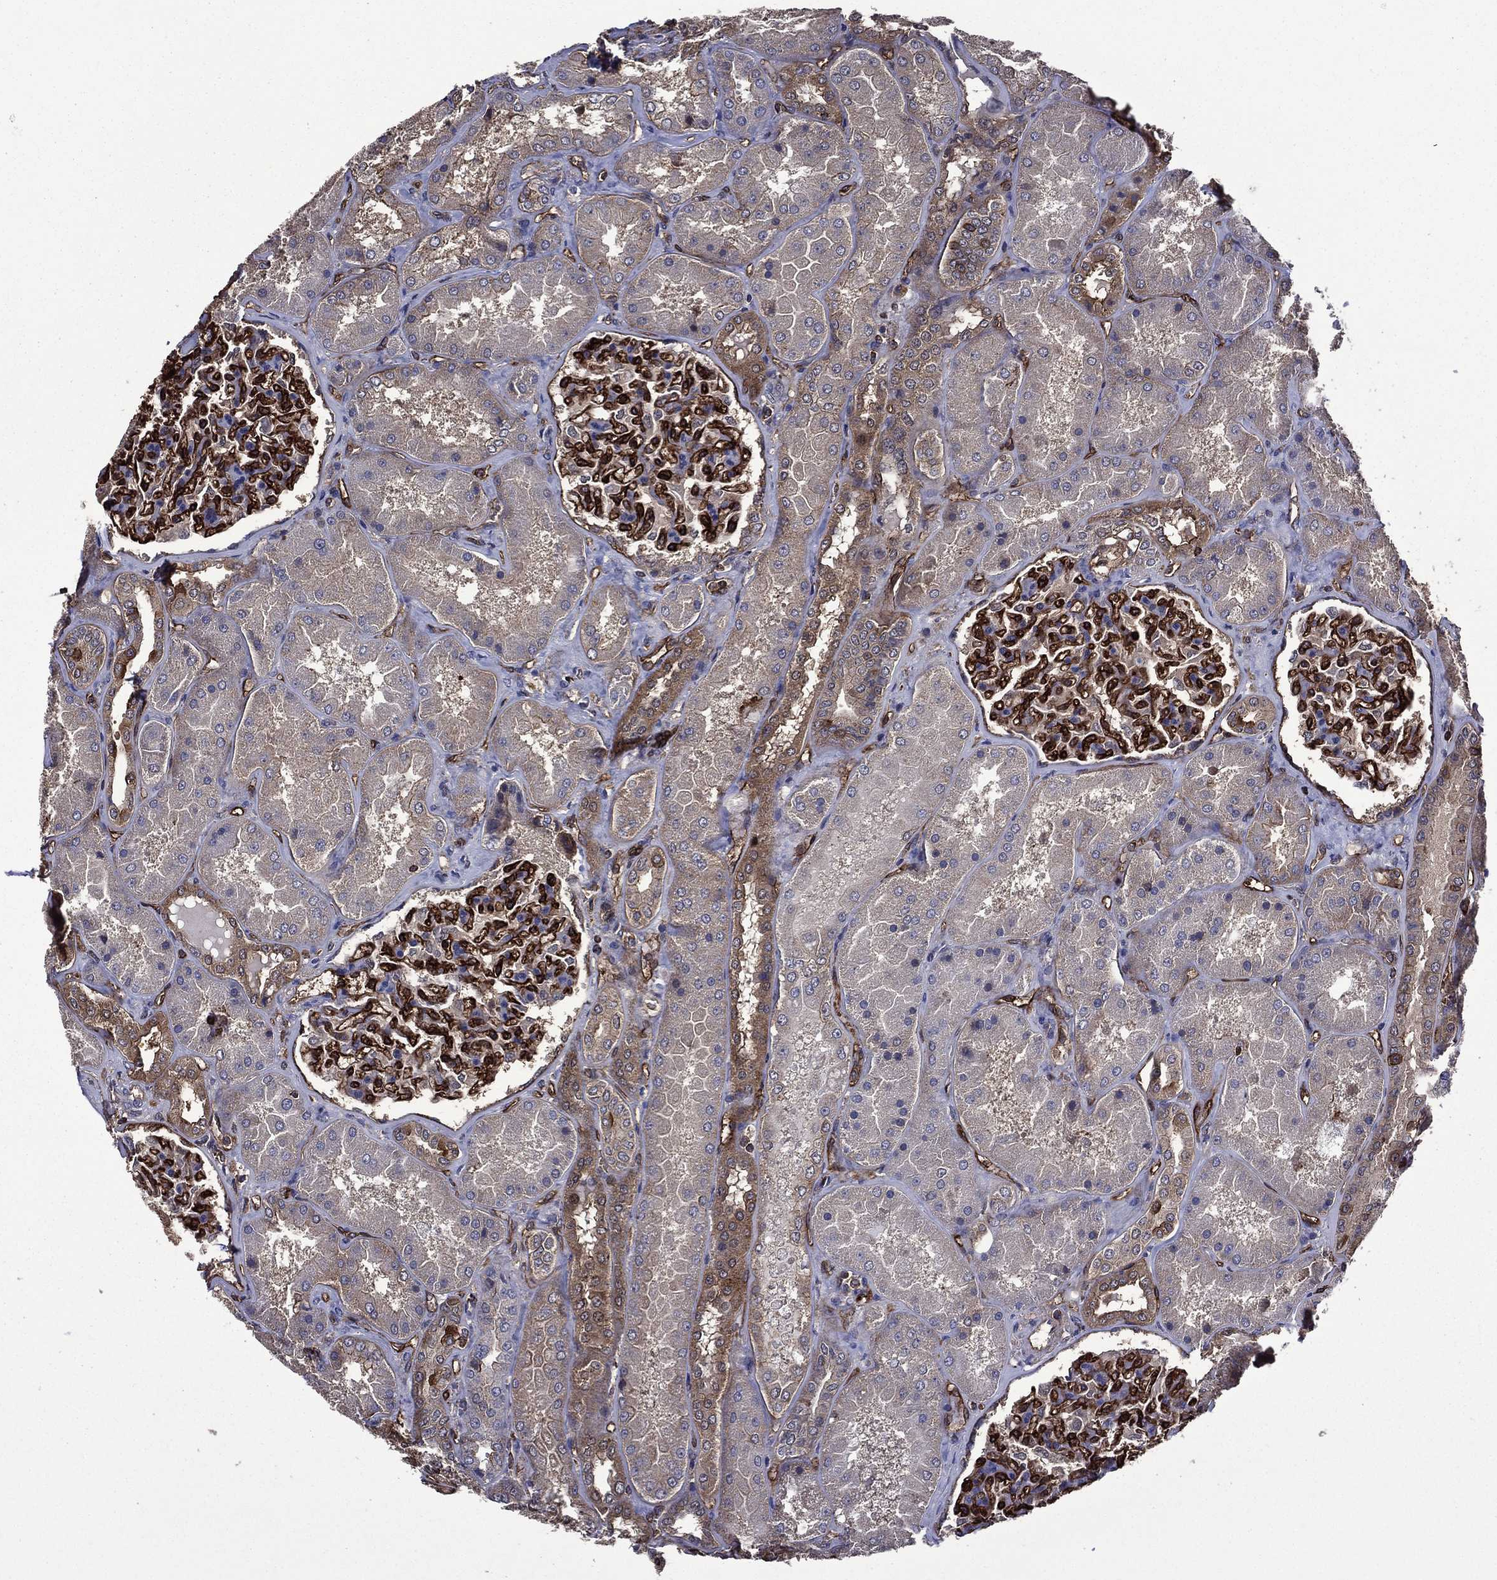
{"staining": {"intensity": "strong", "quantity": "25%-75%", "location": "cytoplasmic/membranous"}, "tissue": "kidney", "cell_type": "Cells in glomeruli", "image_type": "normal", "snomed": [{"axis": "morphology", "description": "Normal tissue, NOS"}, {"axis": "topography", "description": "Kidney"}], "caption": "Immunohistochemistry (DAB (3,3'-diaminobenzidine)) staining of unremarkable kidney demonstrates strong cytoplasmic/membranous protein expression in approximately 25%-75% of cells in glomeruli.", "gene": "PLPP3", "patient": {"sex": "female", "age": 56}}